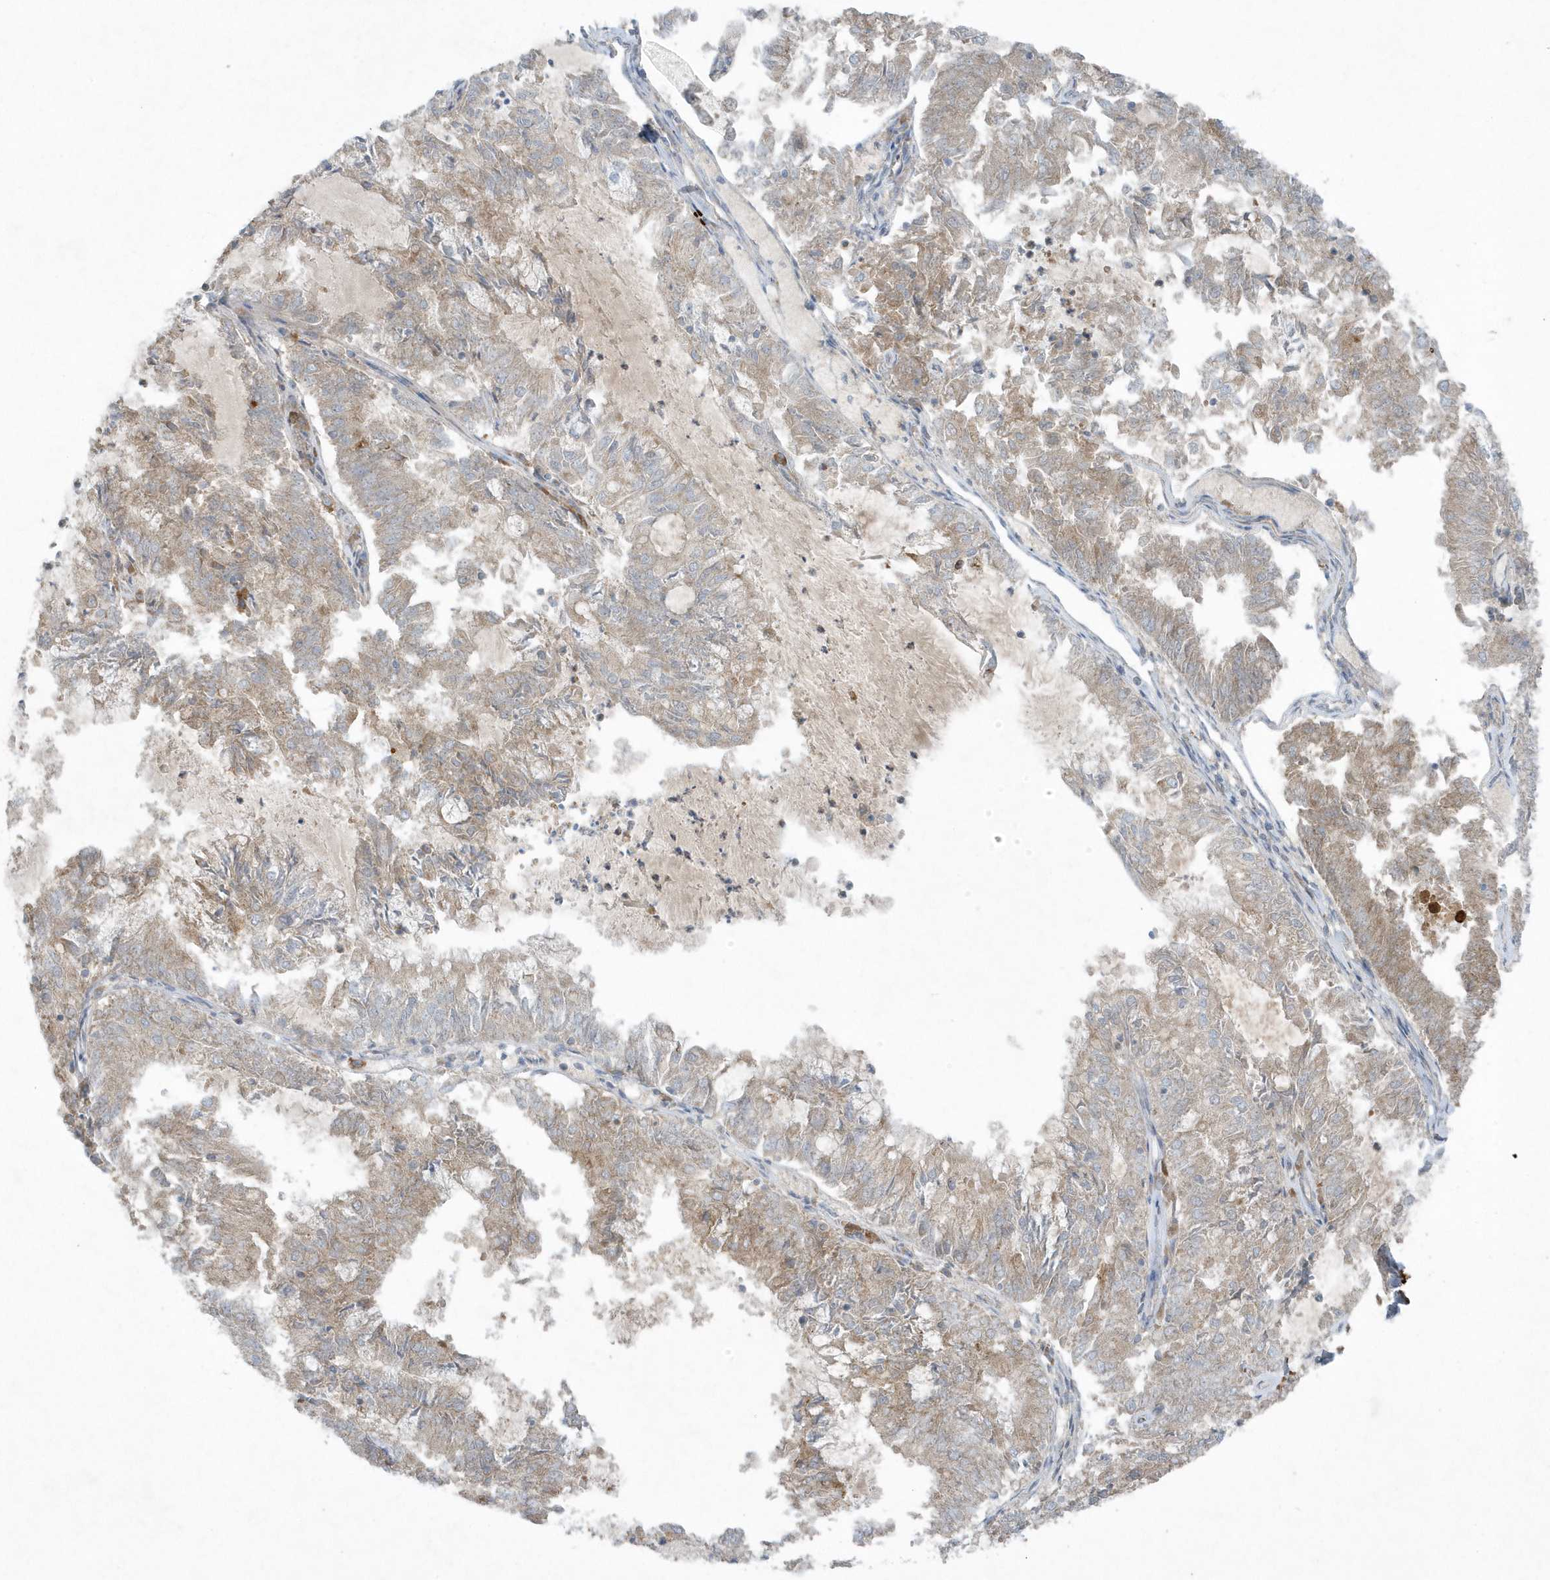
{"staining": {"intensity": "weak", "quantity": "25%-75%", "location": "cytoplasmic/membranous"}, "tissue": "endometrial cancer", "cell_type": "Tumor cells", "image_type": "cancer", "snomed": [{"axis": "morphology", "description": "Adenocarcinoma, NOS"}, {"axis": "topography", "description": "Endometrium"}], "caption": "Tumor cells show low levels of weak cytoplasmic/membranous staining in about 25%-75% of cells in endometrial adenocarcinoma.", "gene": "SLC38A2", "patient": {"sex": "female", "age": 57}}